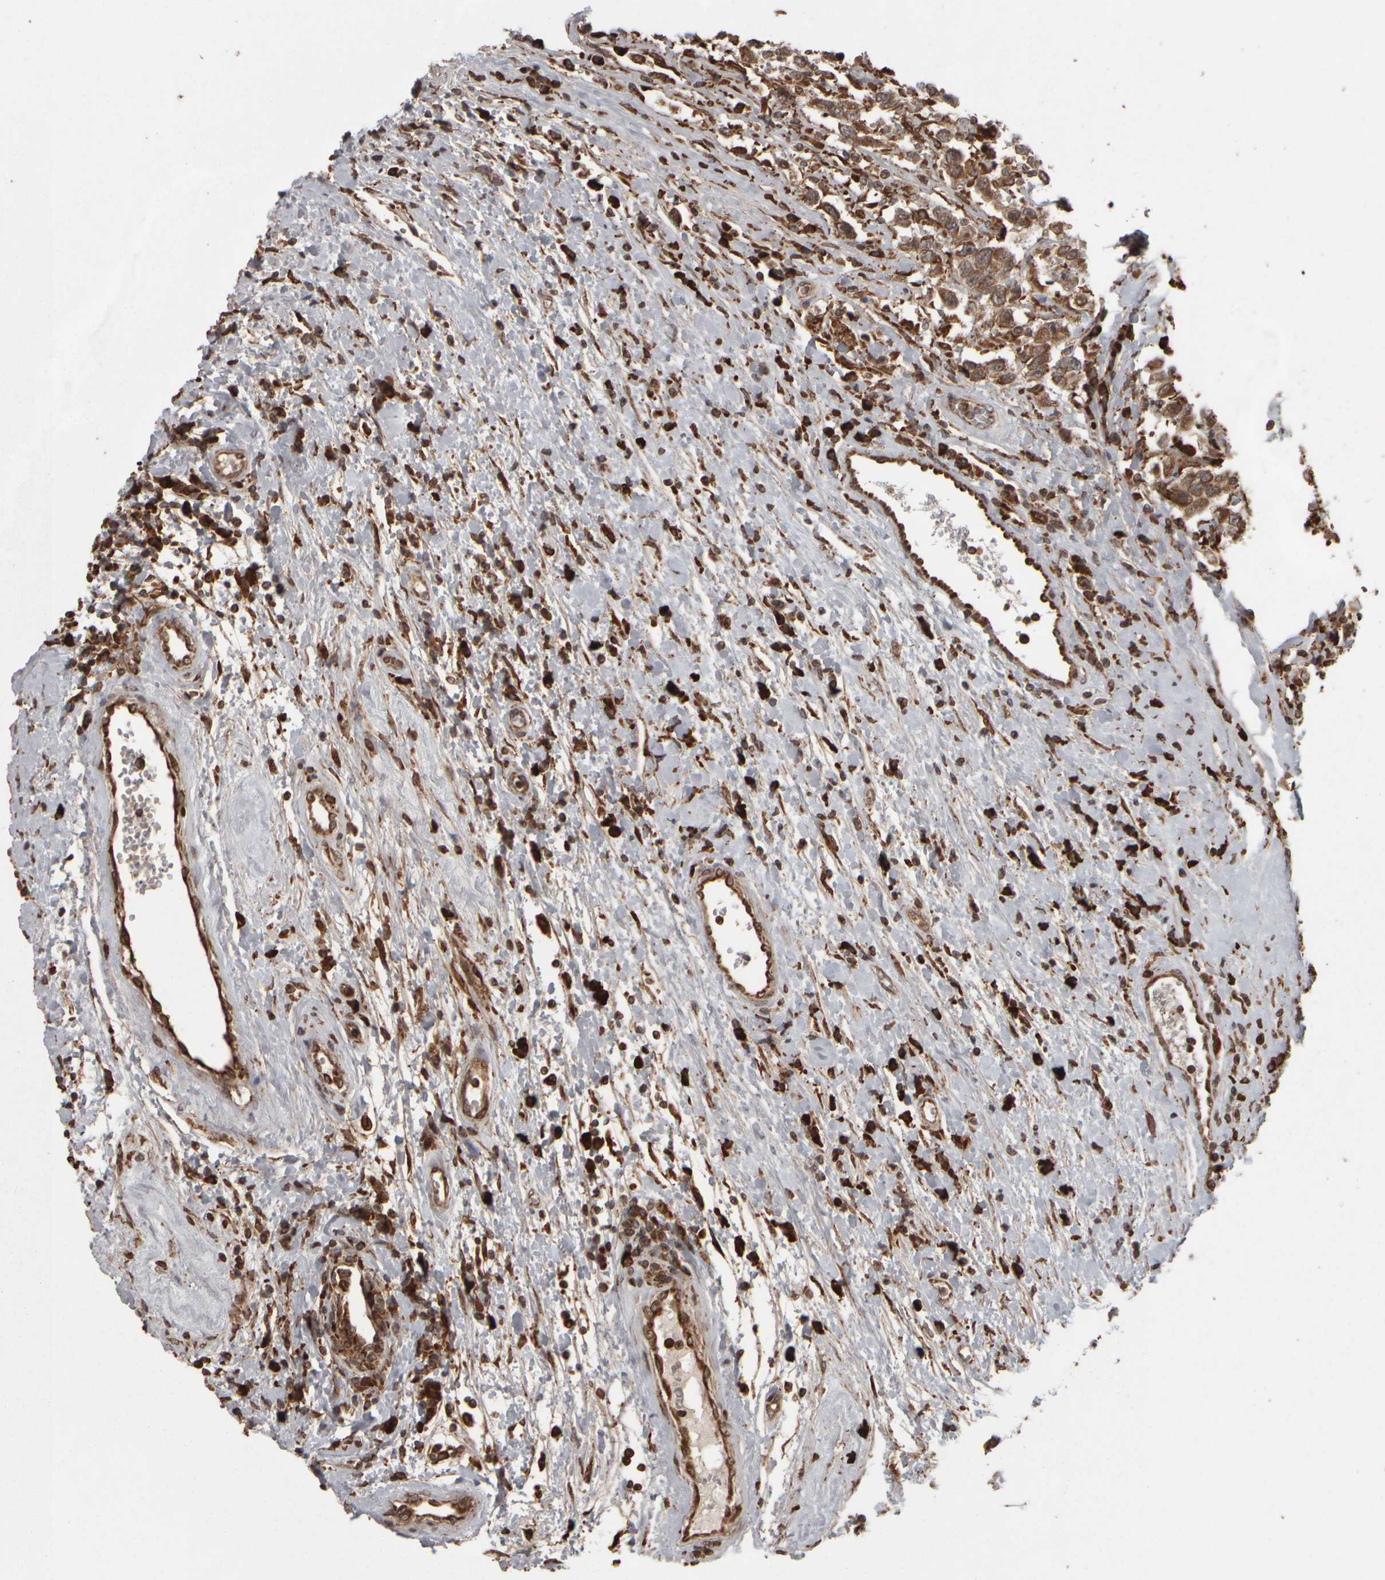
{"staining": {"intensity": "moderate", "quantity": ">75%", "location": "cytoplasmic/membranous"}, "tissue": "testis cancer", "cell_type": "Tumor cells", "image_type": "cancer", "snomed": [{"axis": "morphology", "description": "Seminoma, NOS"}, {"axis": "topography", "description": "Testis"}], "caption": "IHC histopathology image of neoplastic tissue: testis cancer stained using immunohistochemistry displays medium levels of moderate protein expression localized specifically in the cytoplasmic/membranous of tumor cells, appearing as a cytoplasmic/membranous brown color.", "gene": "AGBL3", "patient": {"sex": "male", "age": 41}}